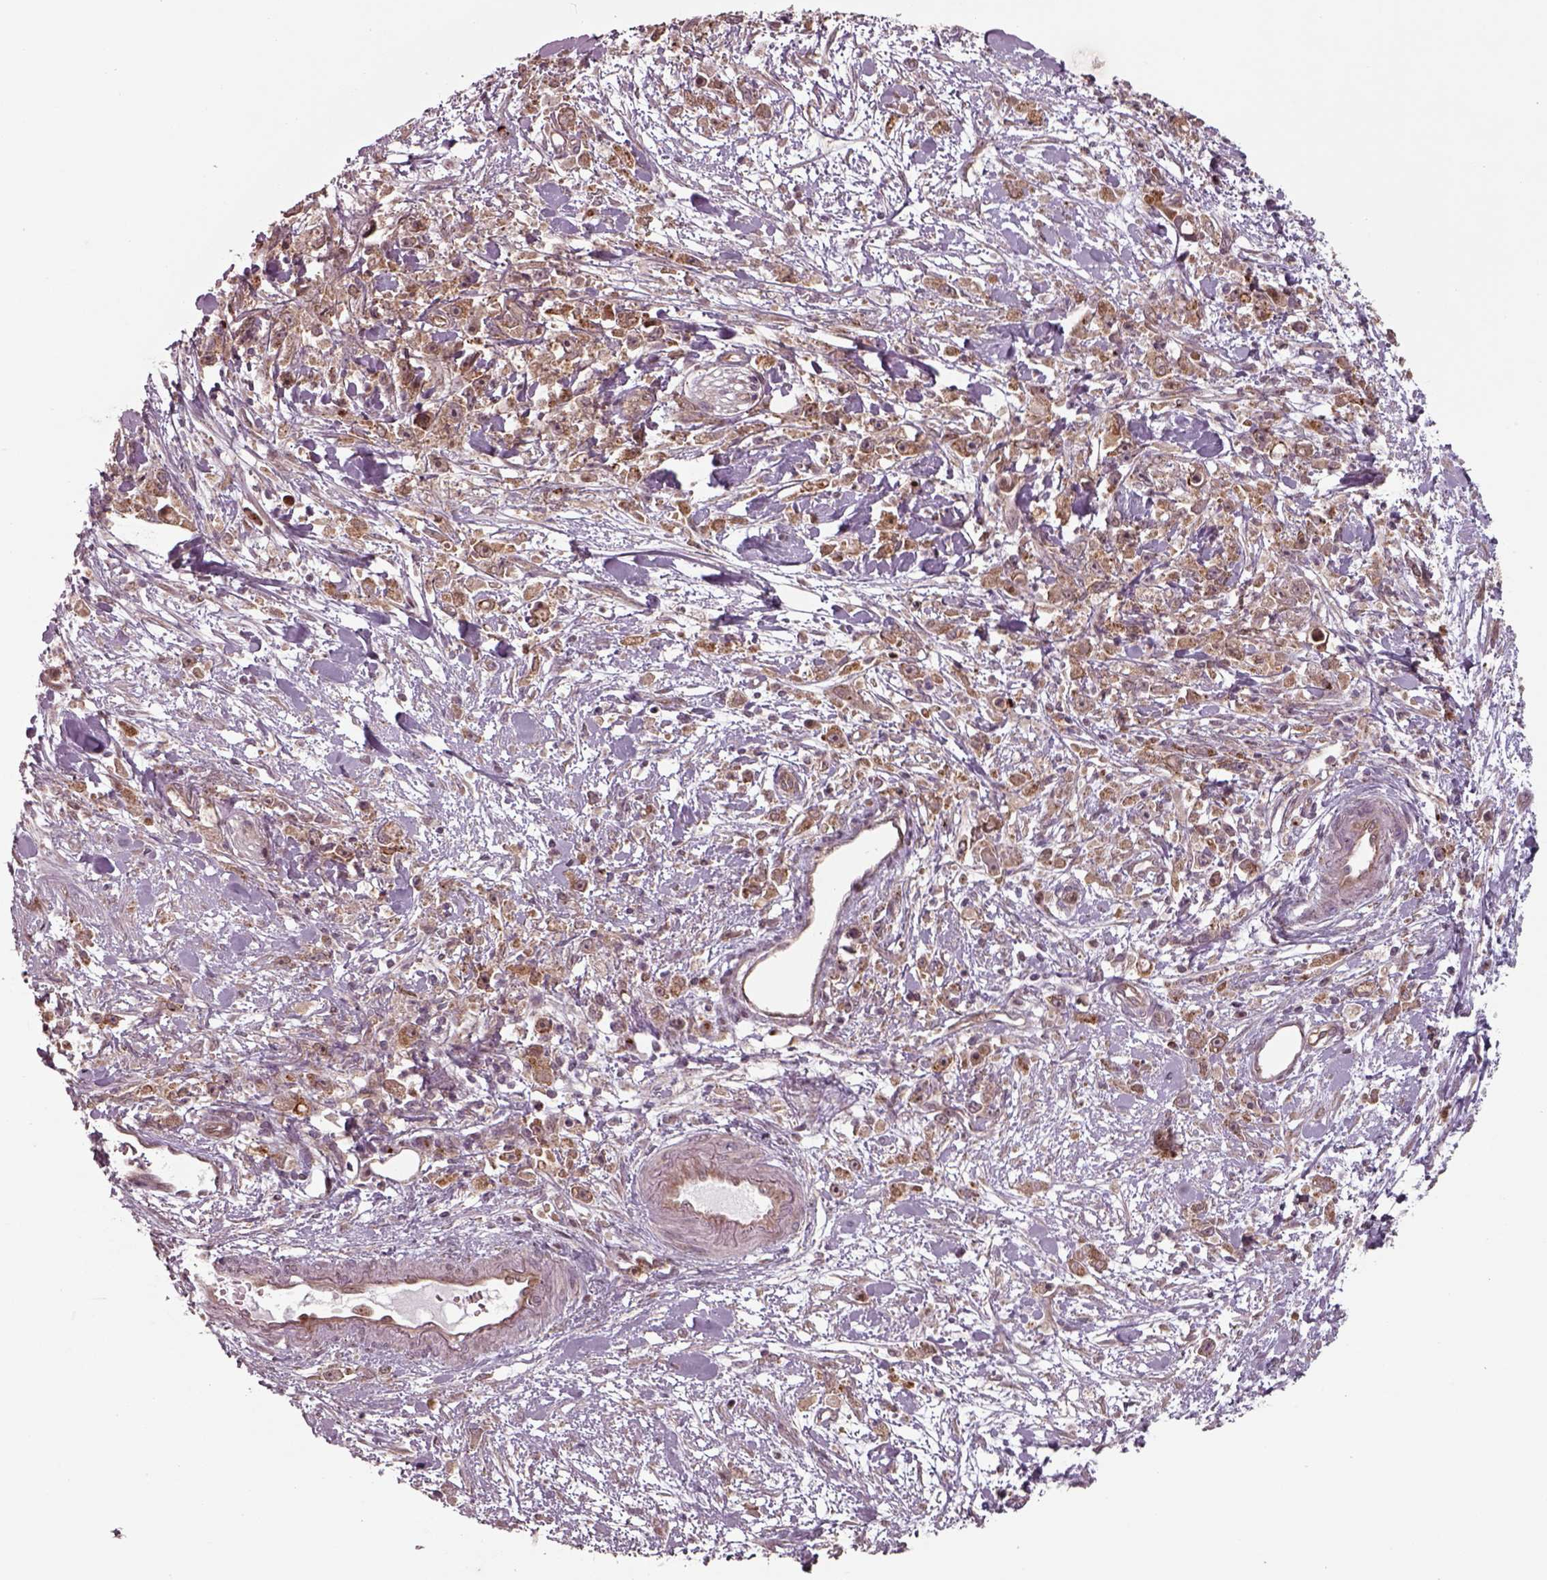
{"staining": {"intensity": "moderate", "quantity": ">75%", "location": "cytoplasmic/membranous"}, "tissue": "stomach cancer", "cell_type": "Tumor cells", "image_type": "cancer", "snomed": [{"axis": "morphology", "description": "Adenocarcinoma, NOS"}, {"axis": "topography", "description": "Stomach"}], "caption": "This micrograph displays adenocarcinoma (stomach) stained with immunohistochemistry to label a protein in brown. The cytoplasmic/membranous of tumor cells show moderate positivity for the protein. Nuclei are counter-stained blue.", "gene": "CHMP3", "patient": {"sex": "female", "age": 59}}